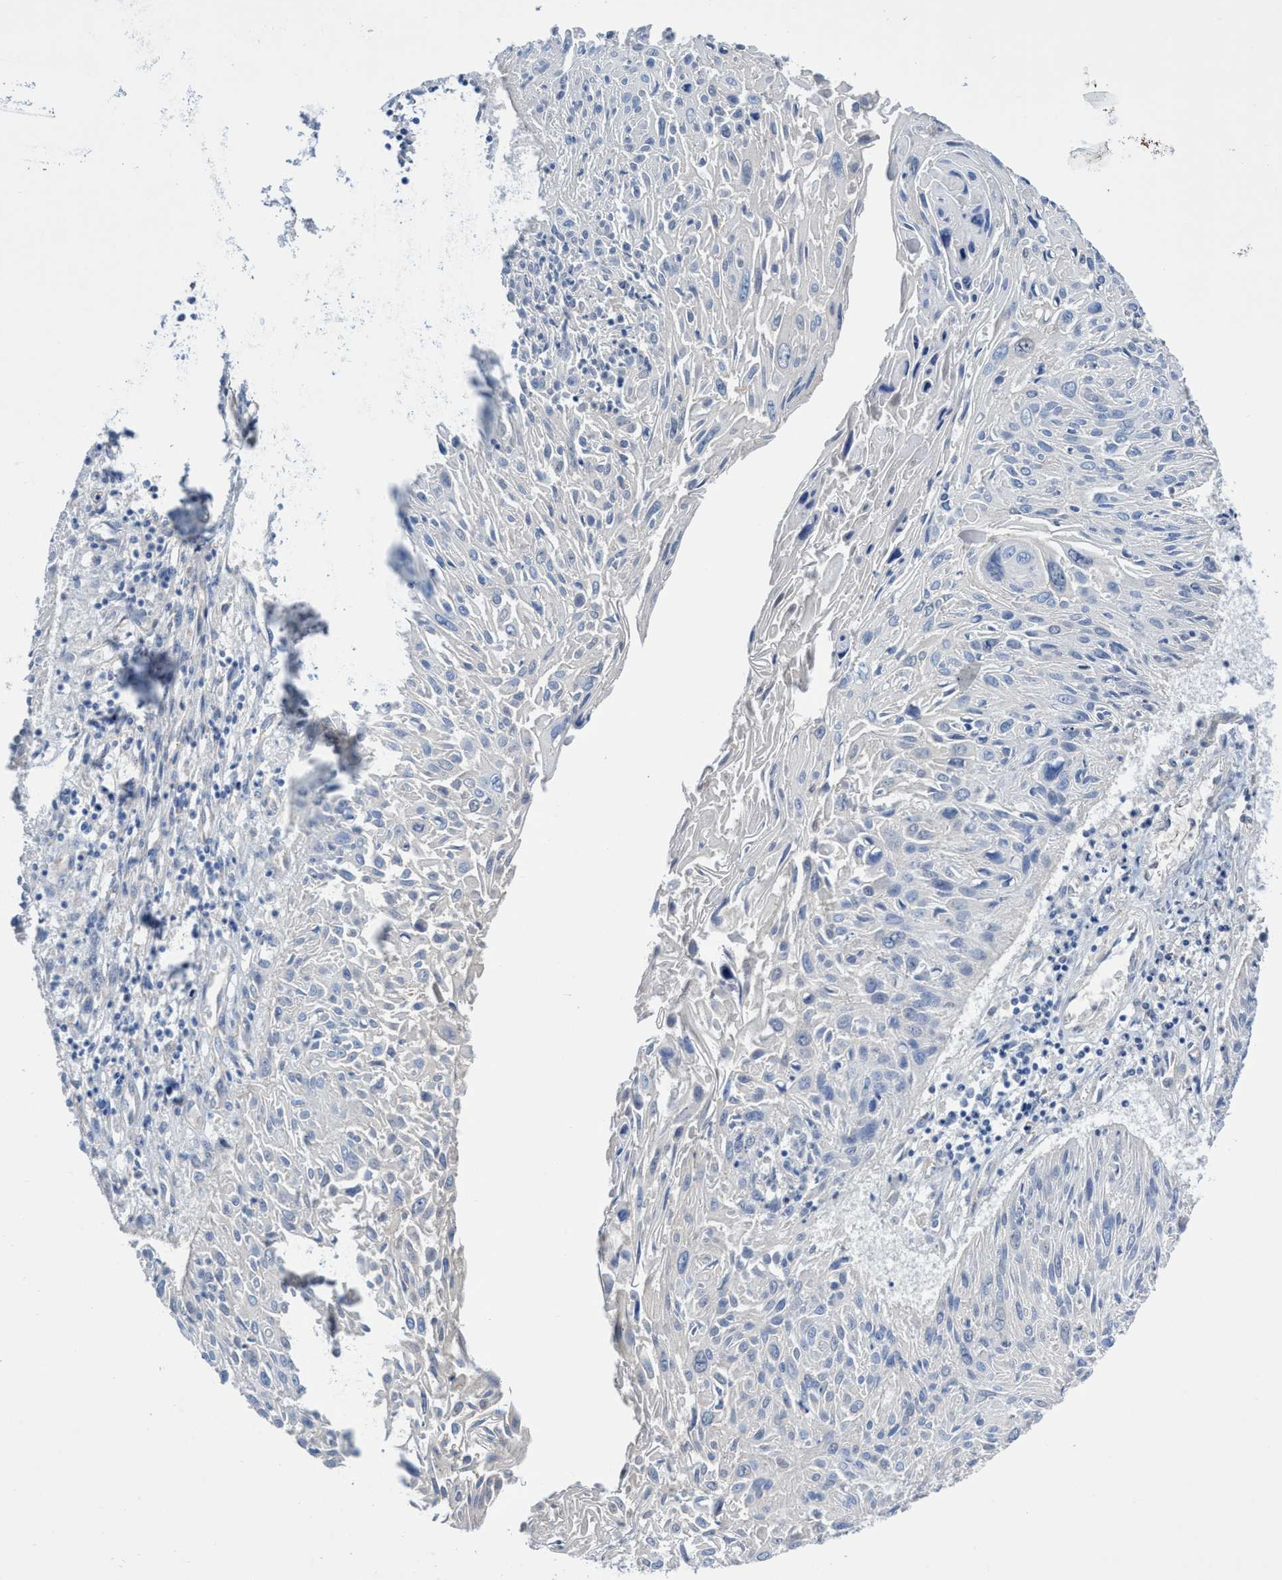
{"staining": {"intensity": "negative", "quantity": "none", "location": "none"}, "tissue": "cervical cancer", "cell_type": "Tumor cells", "image_type": "cancer", "snomed": [{"axis": "morphology", "description": "Squamous cell carcinoma, NOS"}, {"axis": "topography", "description": "Cervix"}], "caption": "High magnification brightfield microscopy of cervical cancer (squamous cell carcinoma) stained with DAB (3,3'-diaminobenzidine) (brown) and counterstained with hematoxylin (blue): tumor cells show no significant staining. The staining is performed using DAB (3,3'-diaminobenzidine) brown chromogen with nuclei counter-stained in using hematoxylin.", "gene": "UBALD2", "patient": {"sex": "female", "age": 51}}